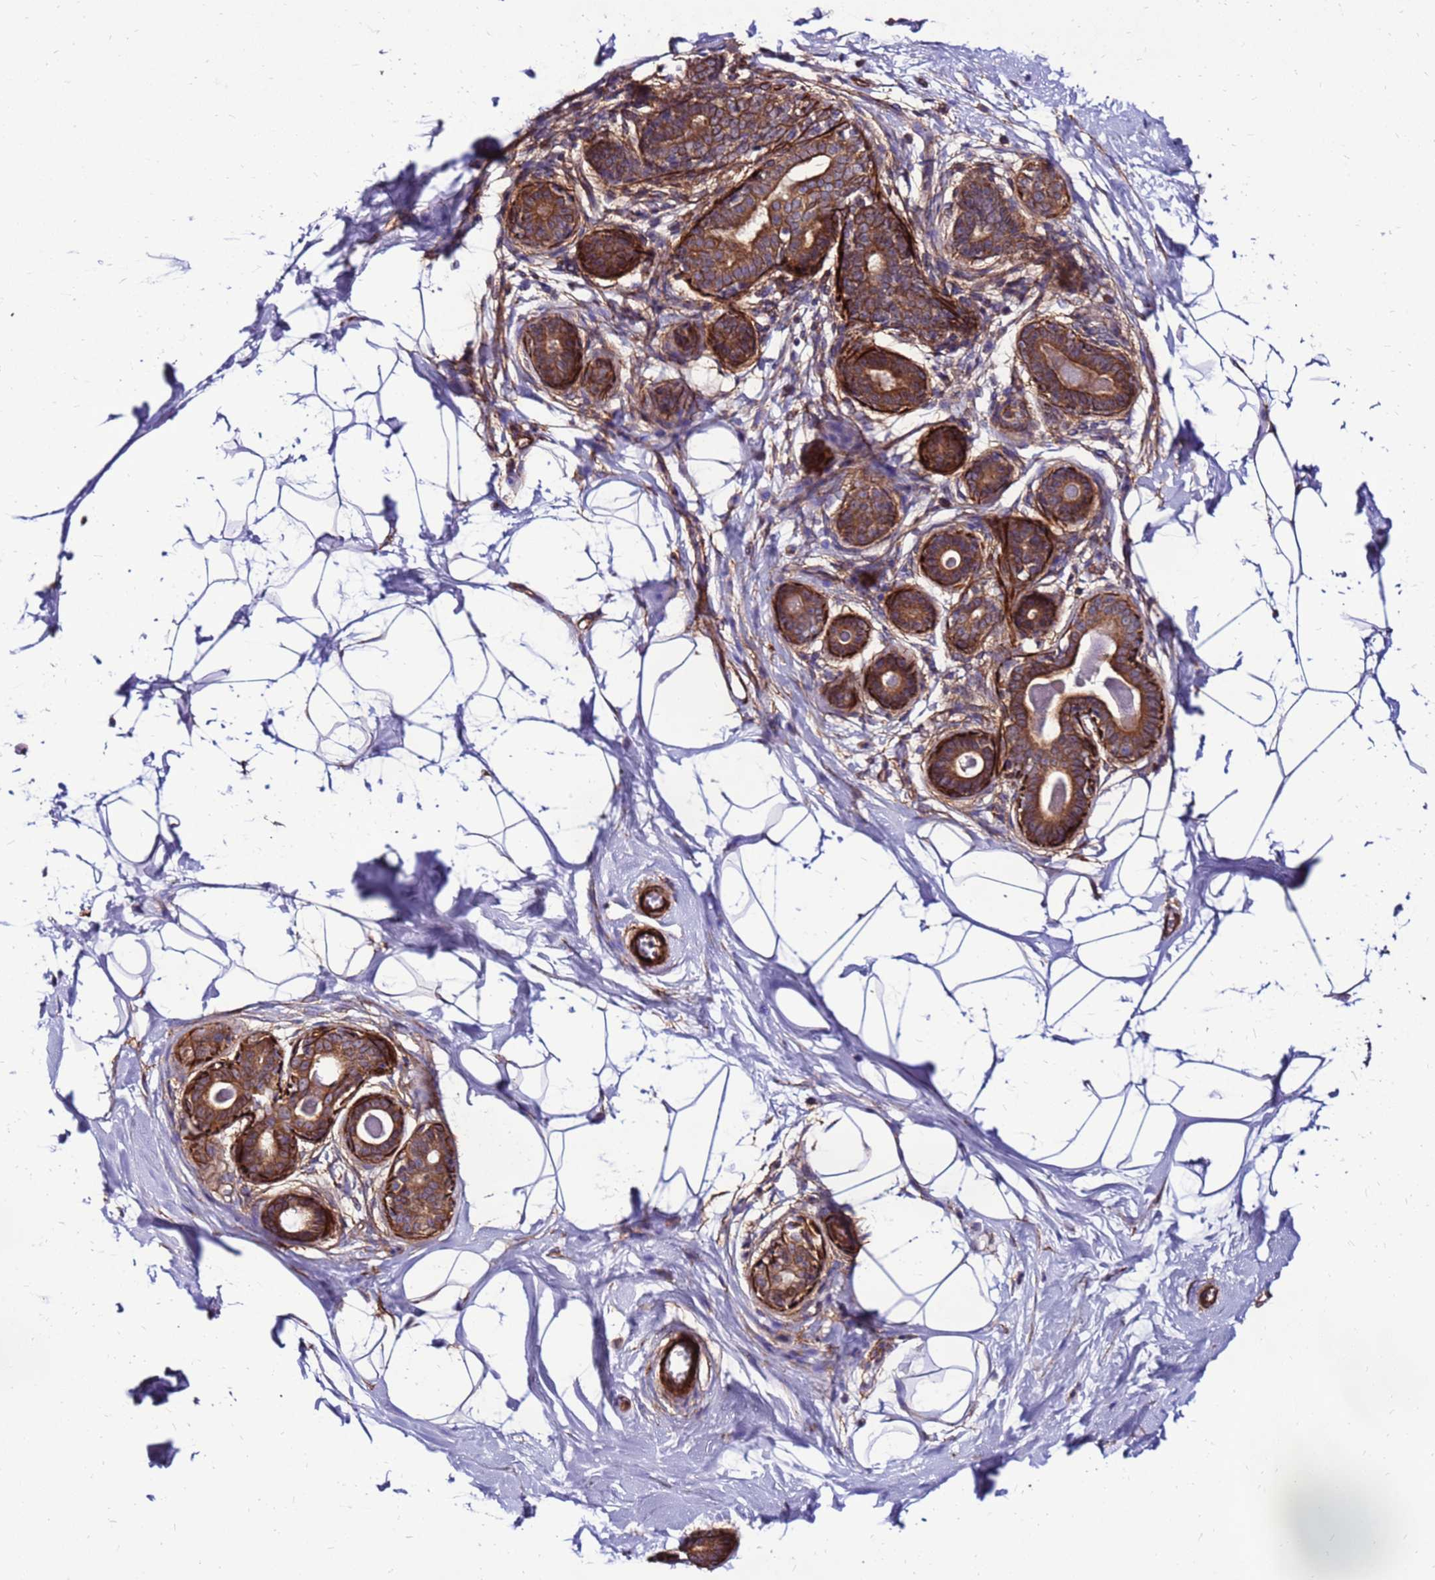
{"staining": {"intensity": "negative", "quantity": "none", "location": "none"}, "tissue": "breast", "cell_type": "Adipocytes", "image_type": "normal", "snomed": [{"axis": "morphology", "description": "Normal tissue, NOS"}, {"axis": "topography", "description": "Breast"}], "caption": "Protein analysis of normal breast exhibits no significant positivity in adipocytes.", "gene": "EI24", "patient": {"sex": "female", "age": 45}}